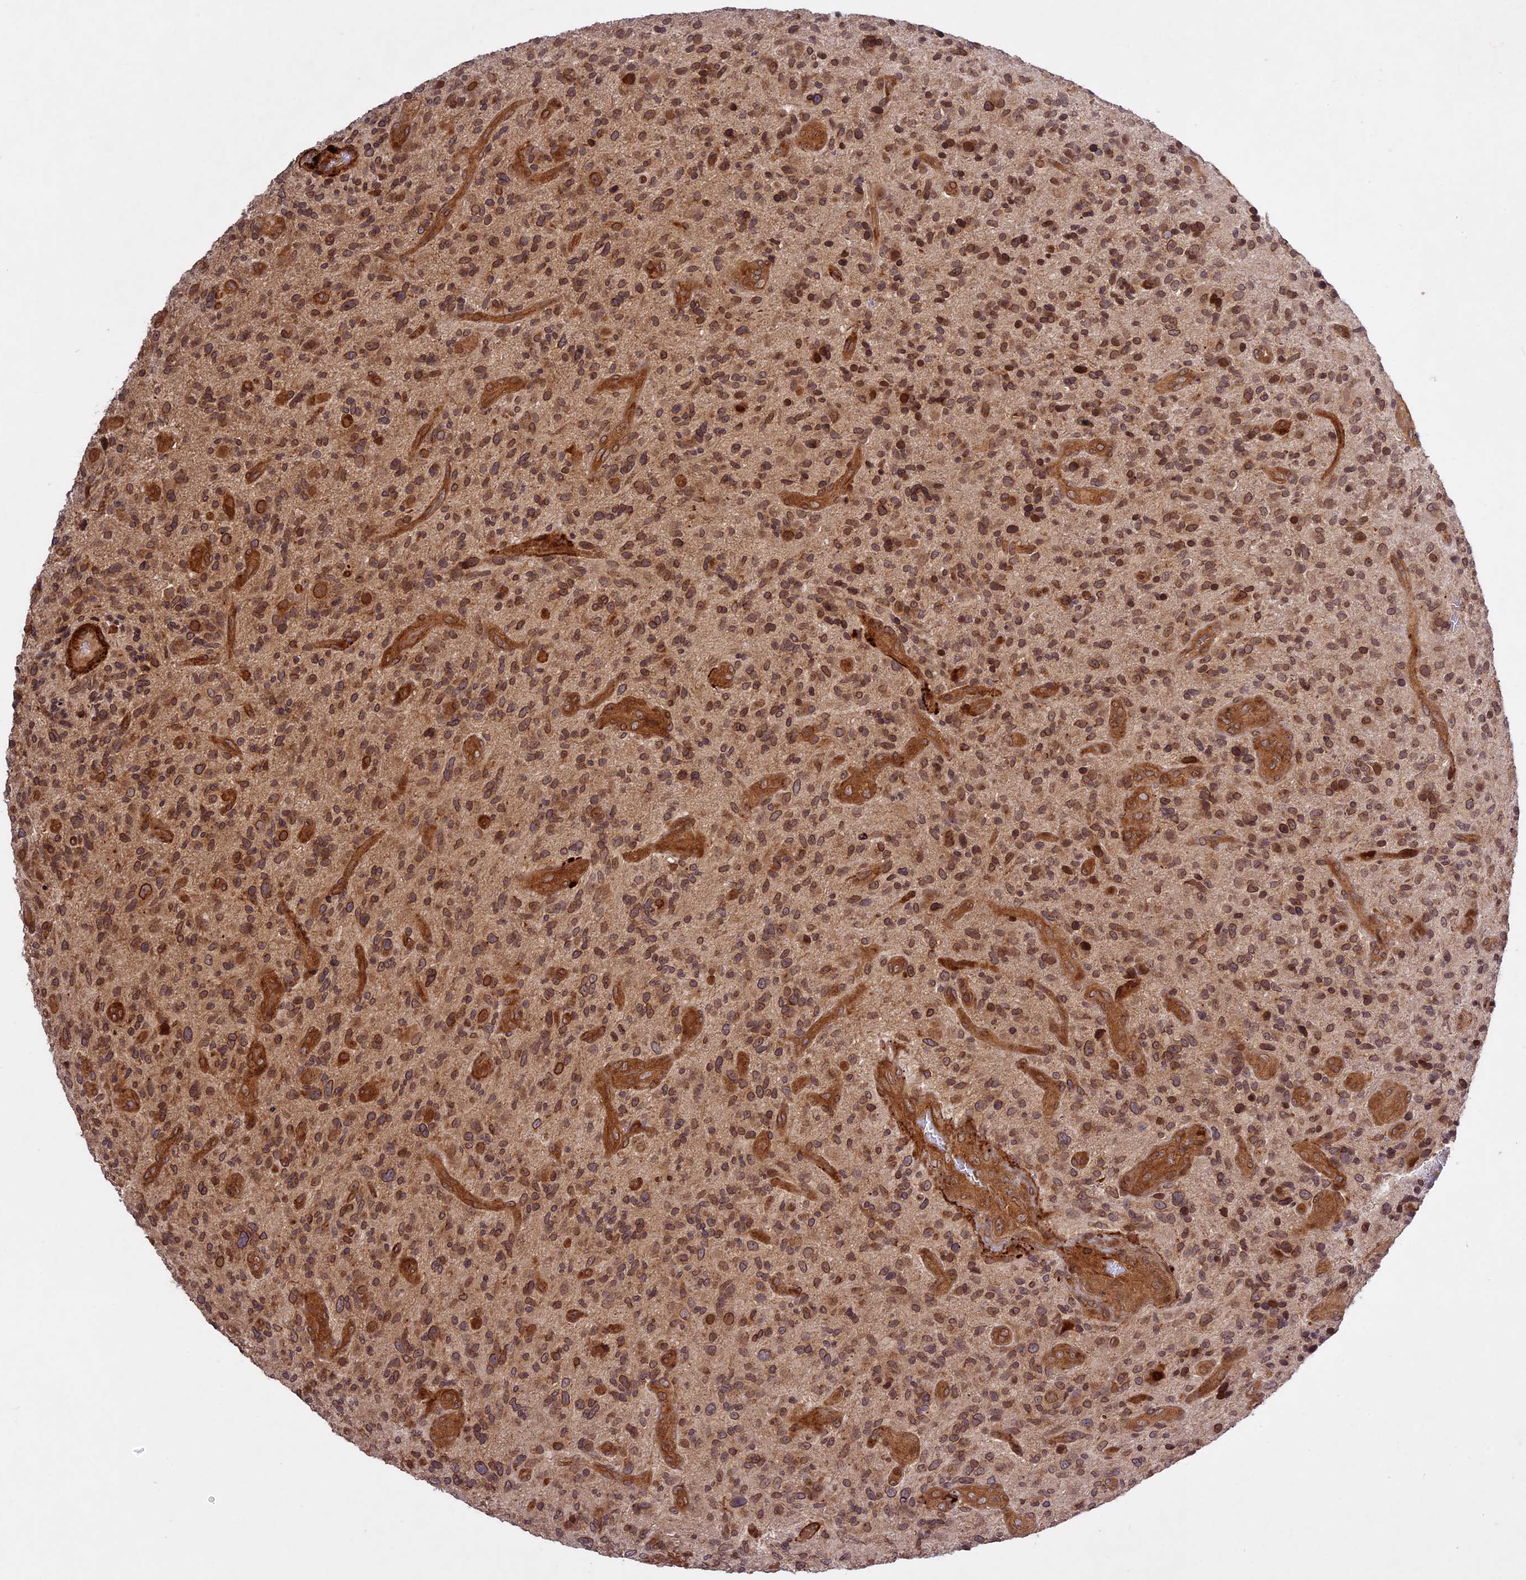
{"staining": {"intensity": "moderate", "quantity": ">75%", "location": "cytoplasmic/membranous,nuclear"}, "tissue": "glioma", "cell_type": "Tumor cells", "image_type": "cancer", "snomed": [{"axis": "morphology", "description": "Glioma, malignant, High grade"}, {"axis": "topography", "description": "Brain"}], "caption": "Protein staining shows moderate cytoplasmic/membranous and nuclear staining in about >75% of tumor cells in high-grade glioma (malignant).", "gene": "DGKH", "patient": {"sex": "male", "age": 47}}